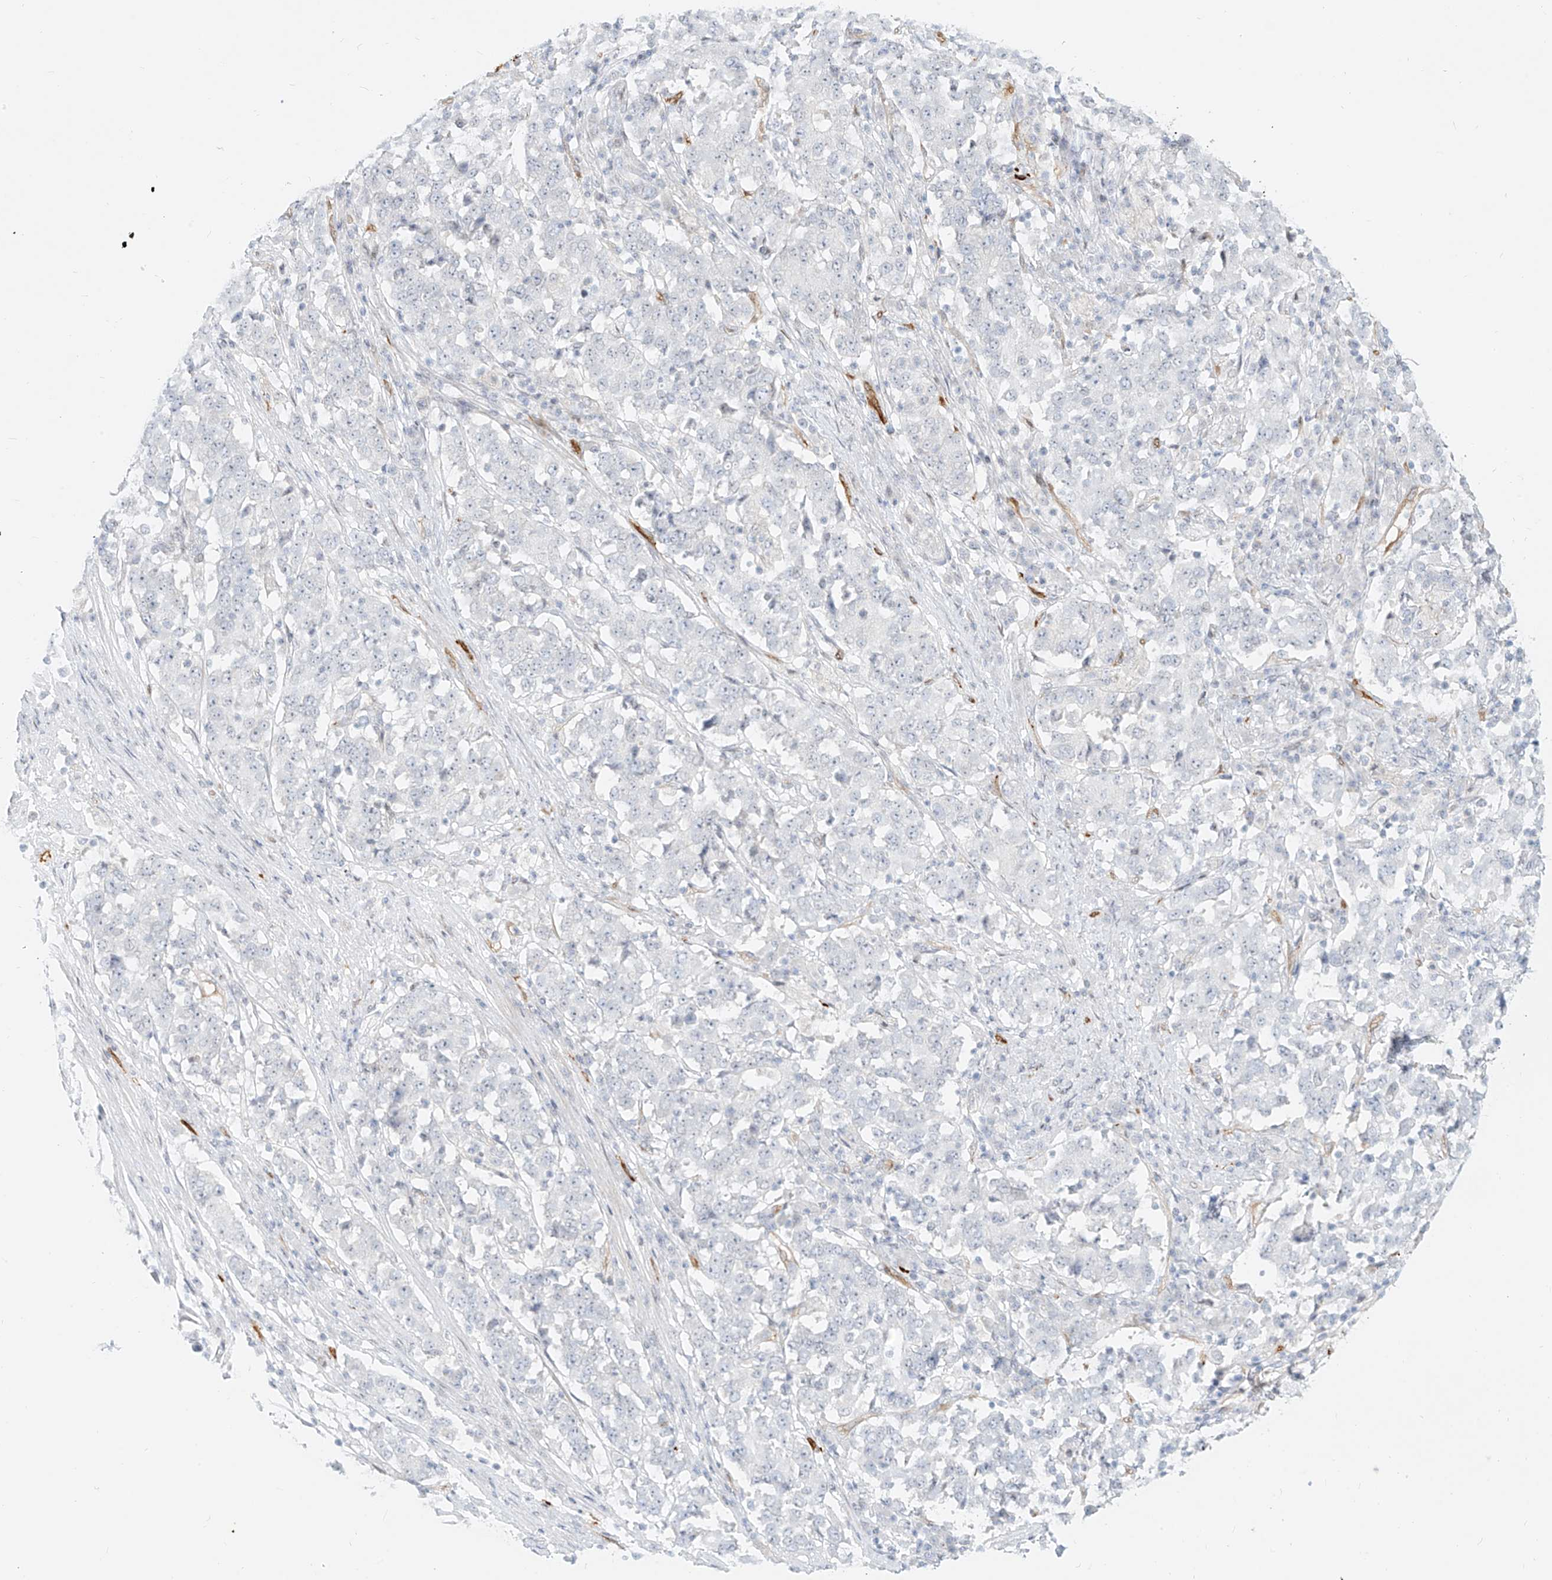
{"staining": {"intensity": "negative", "quantity": "none", "location": "none"}, "tissue": "stomach cancer", "cell_type": "Tumor cells", "image_type": "cancer", "snomed": [{"axis": "morphology", "description": "Adenocarcinoma, NOS"}, {"axis": "topography", "description": "Stomach"}], "caption": "Stomach cancer (adenocarcinoma) was stained to show a protein in brown. There is no significant expression in tumor cells.", "gene": "NHSL1", "patient": {"sex": "male", "age": 59}}